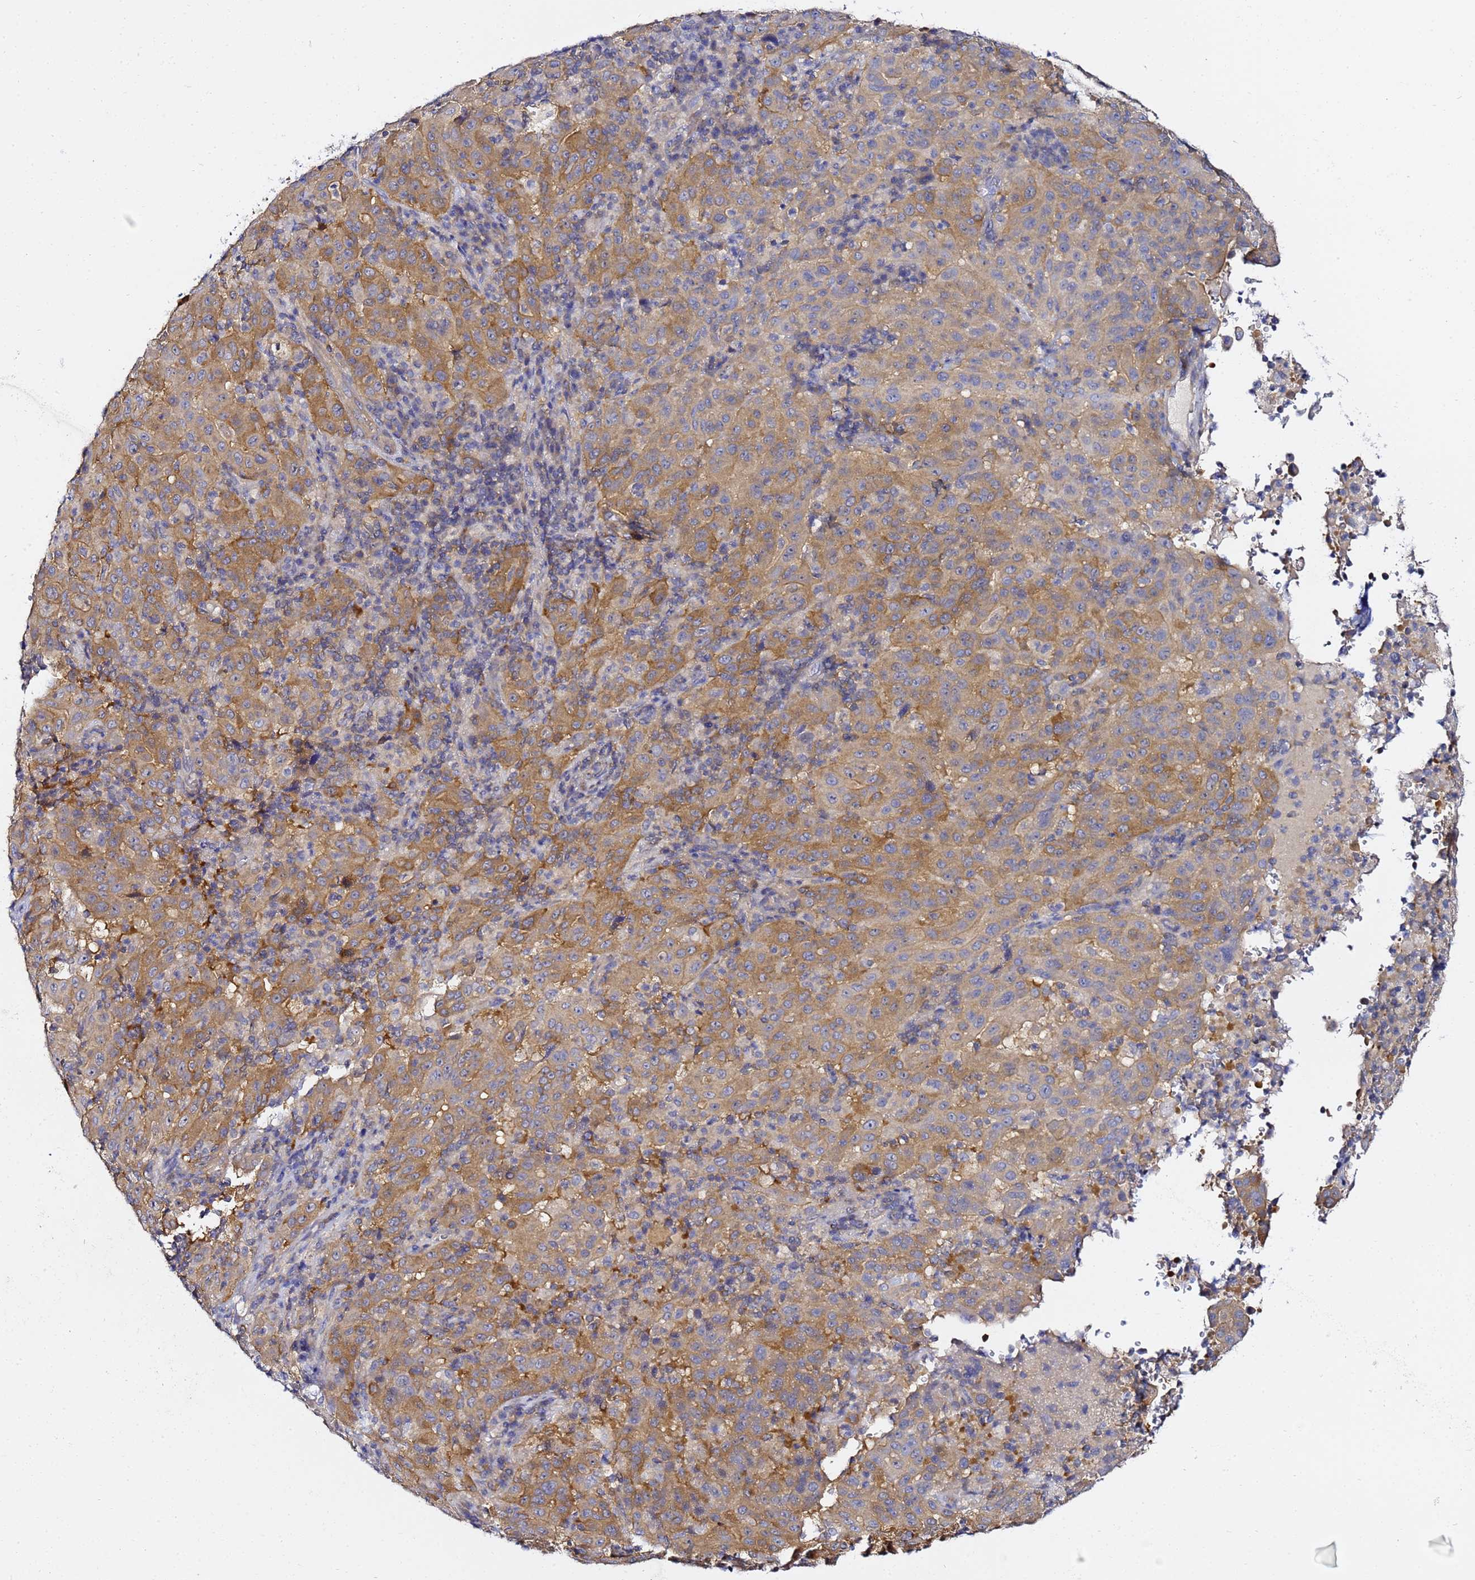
{"staining": {"intensity": "moderate", "quantity": ">75%", "location": "cytoplasmic/membranous"}, "tissue": "pancreatic cancer", "cell_type": "Tumor cells", "image_type": "cancer", "snomed": [{"axis": "morphology", "description": "Adenocarcinoma, NOS"}, {"axis": "topography", "description": "Pancreas"}], "caption": "Protein expression analysis of human pancreatic cancer reveals moderate cytoplasmic/membranous staining in approximately >75% of tumor cells.", "gene": "LENG1", "patient": {"sex": "male", "age": 63}}